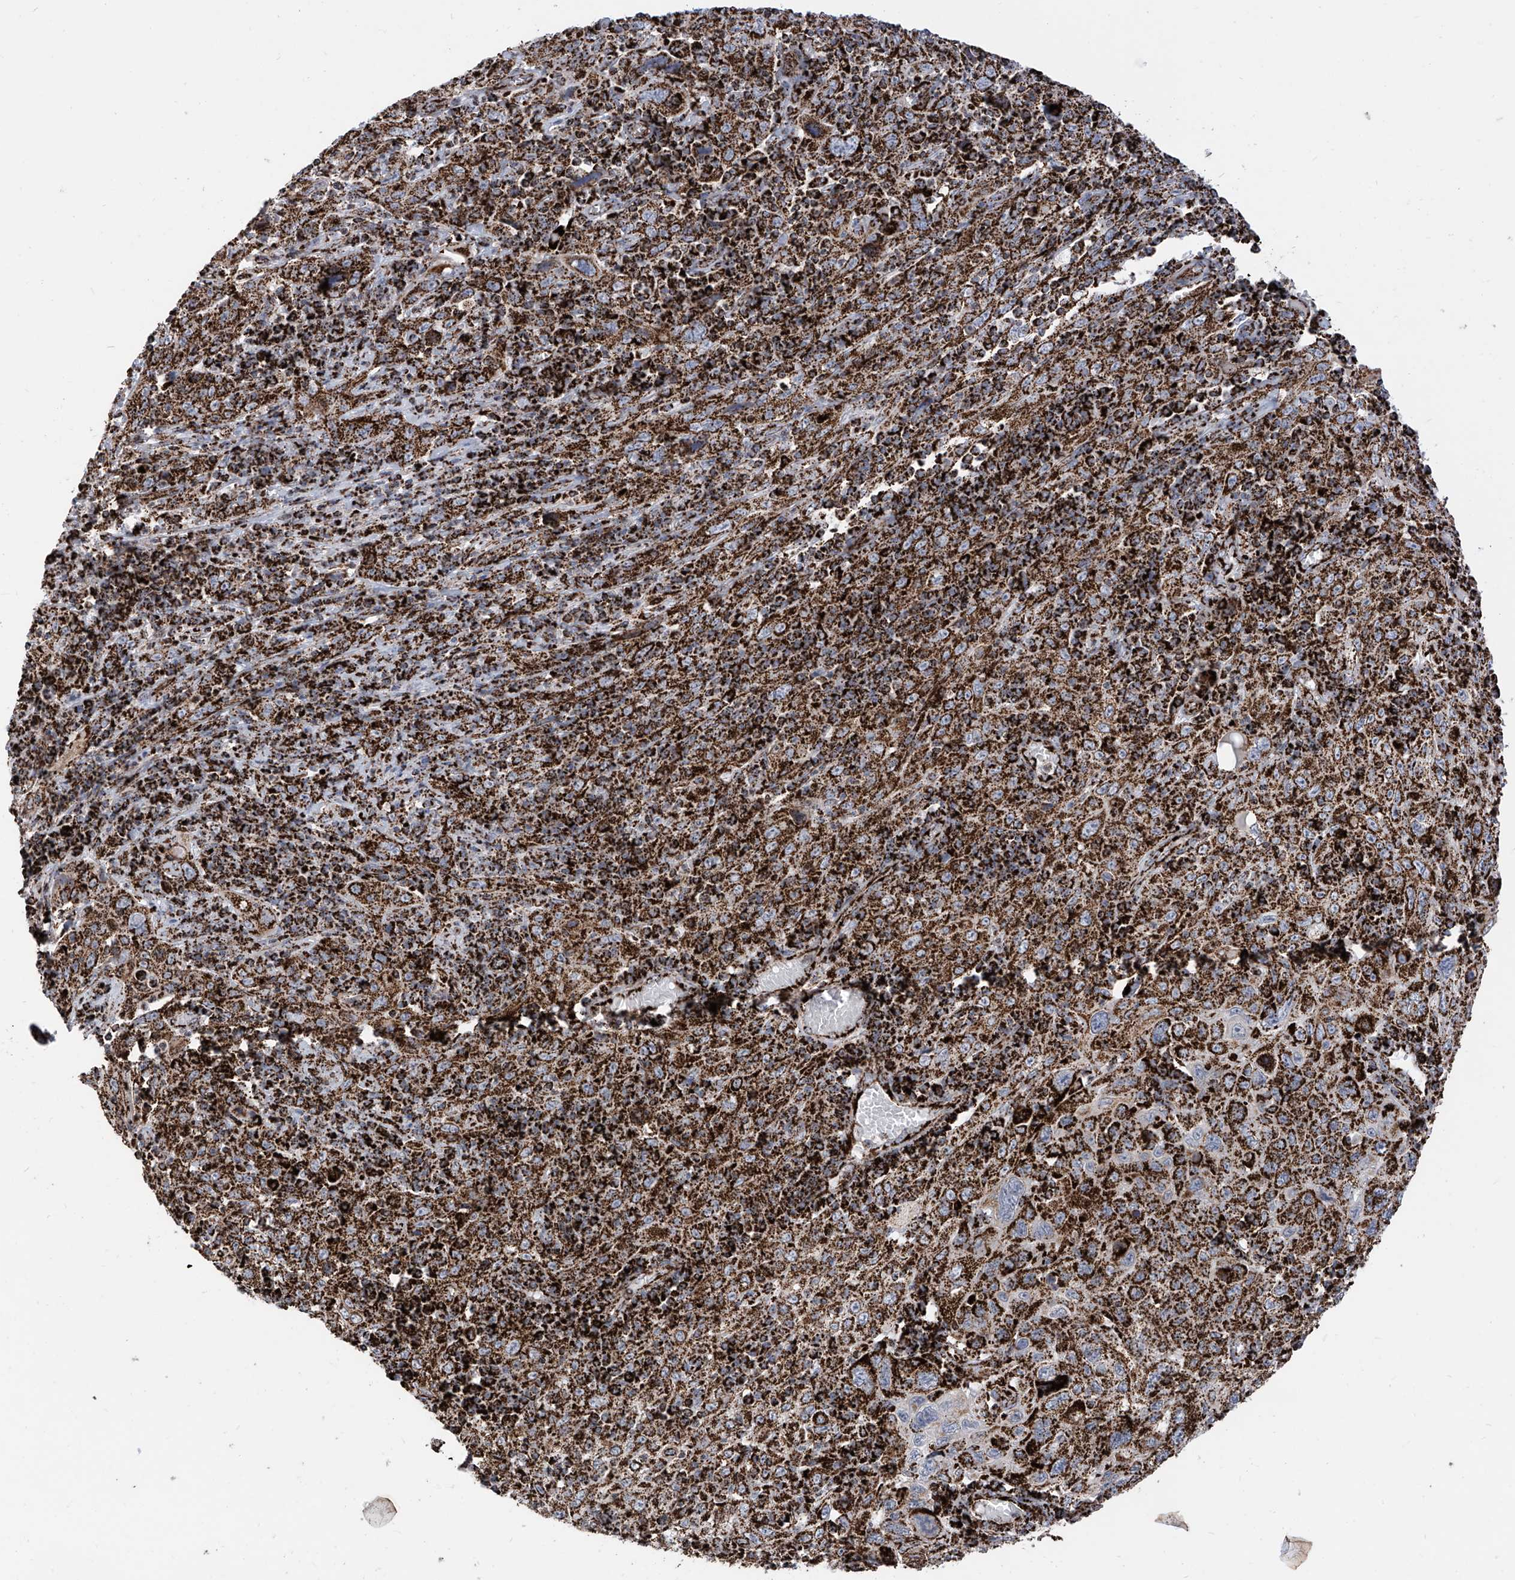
{"staining": {"intensity": "strong", "quantity": ">75%", "location": "cytoplasmic/membranous"}, "tissue": "cervical cancer", "cell_type": "Tumor cells", "image_type": "cancer", "snomed": [{"axis": "morphology", "description": "Squamous cell carcinoma, NOS"}, {"axis": "topography", "description": "Cervix"}], "caption": "IHC micrograph of human squamous cell carcinoma (cervical) stained for a protein (brown), which reveals high levels of strong cytoplasmic/membranous expression in approximately >75% of tumor cells.", "gene": "COX5B", "patient": {"sex": "female", "age": 46}}